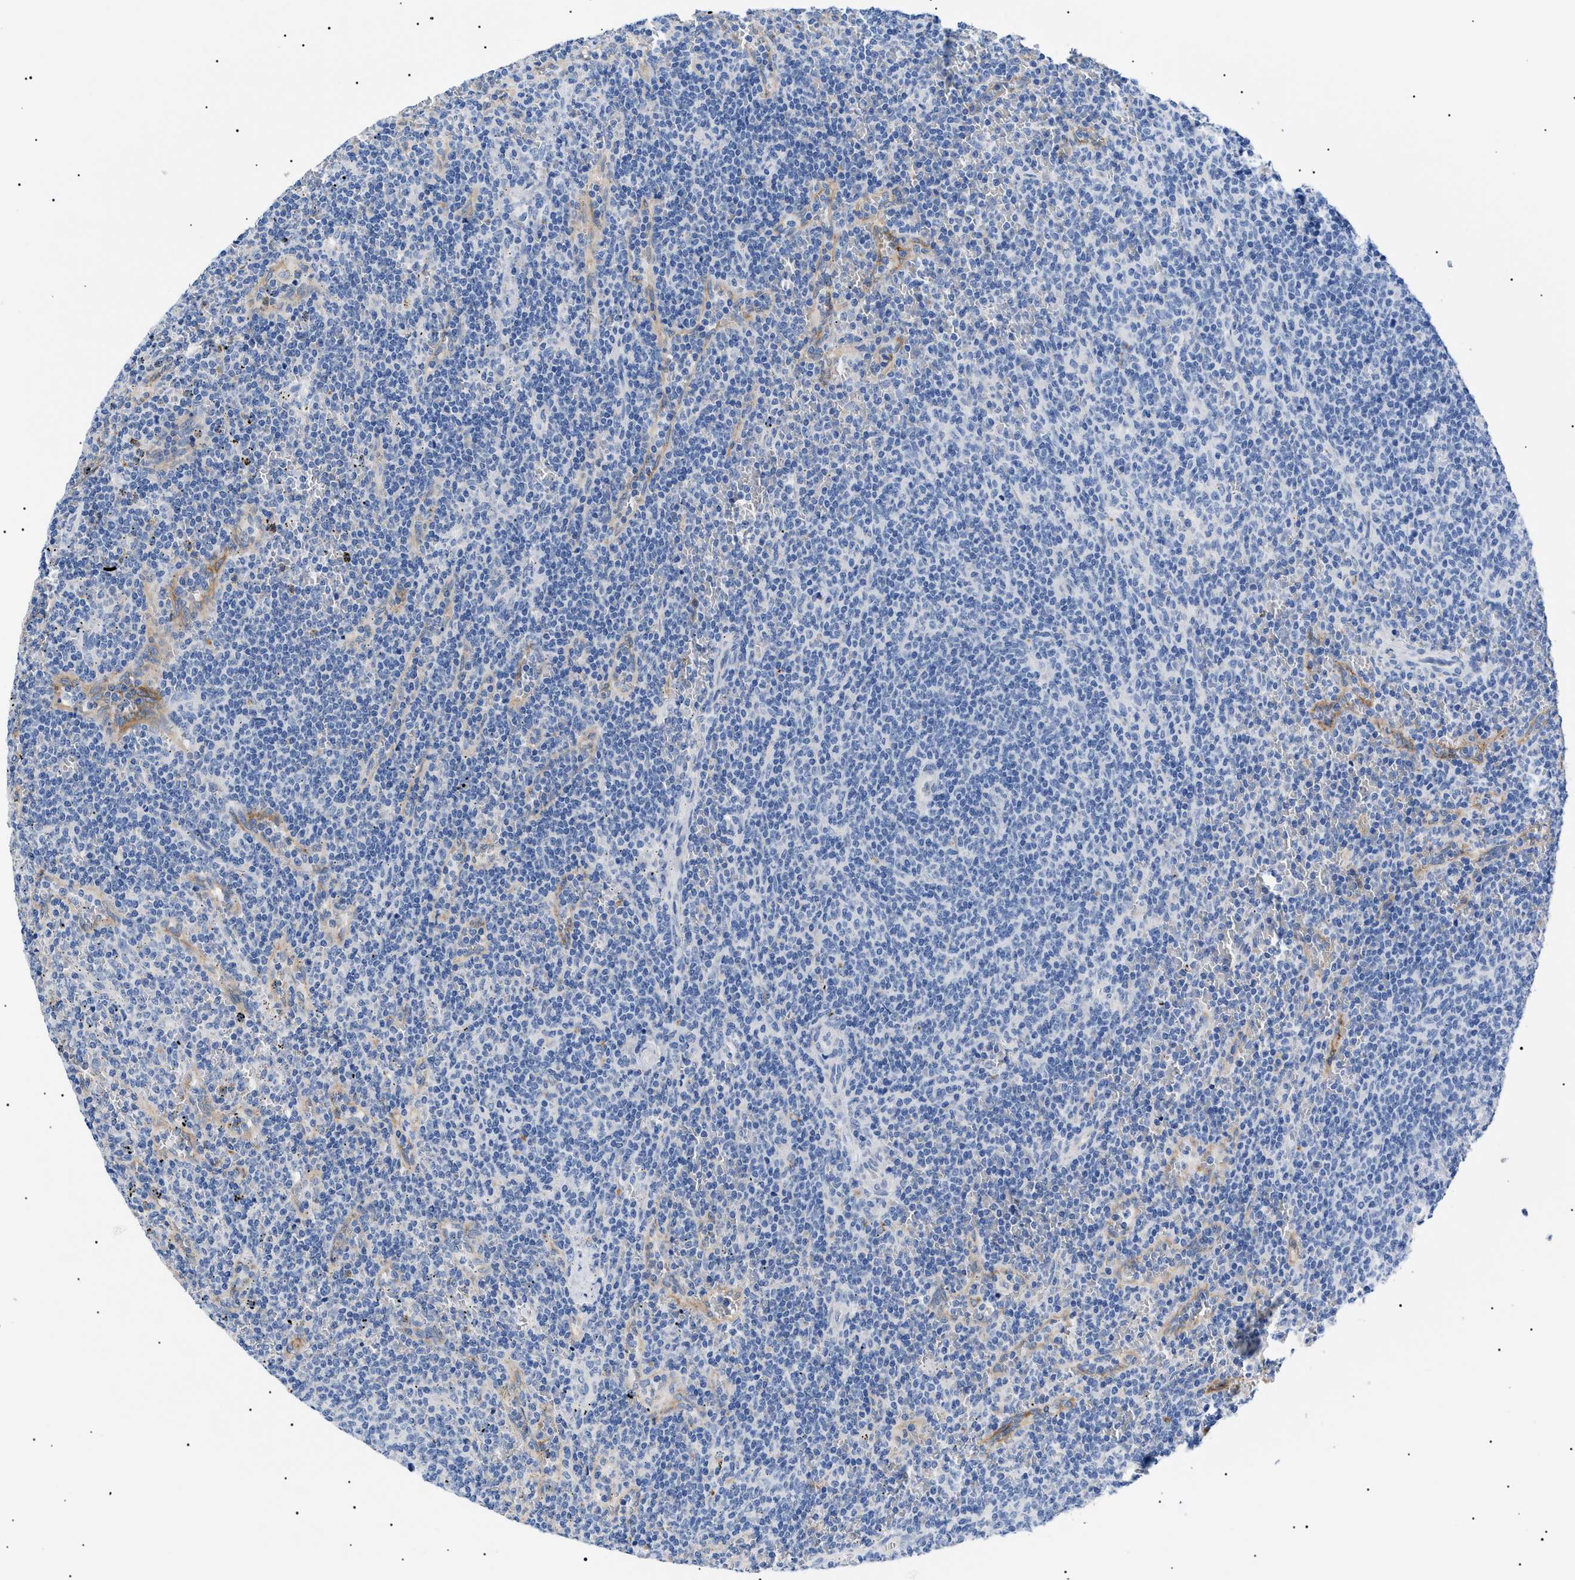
{"staining": {"intensity": "negative", "quantity": "none", "location": "none"}, "tissue": "lymphoma", "cell_type": "Tumor cells", "image_type": "cancer", "snomed": [{"axis": "morphology", "description": "Malignant lymphoma, non-Hodgkin's type, Low grade"}, {"axis": "topography", "description": "Spleen"}], "caption": "Tumor cells are negative for protein expression in human malignant lymphoma, non-Hodgkin's type (low-grade).", "gene": "ACKR1", "patient": {"sex": "female", "age": 50}}